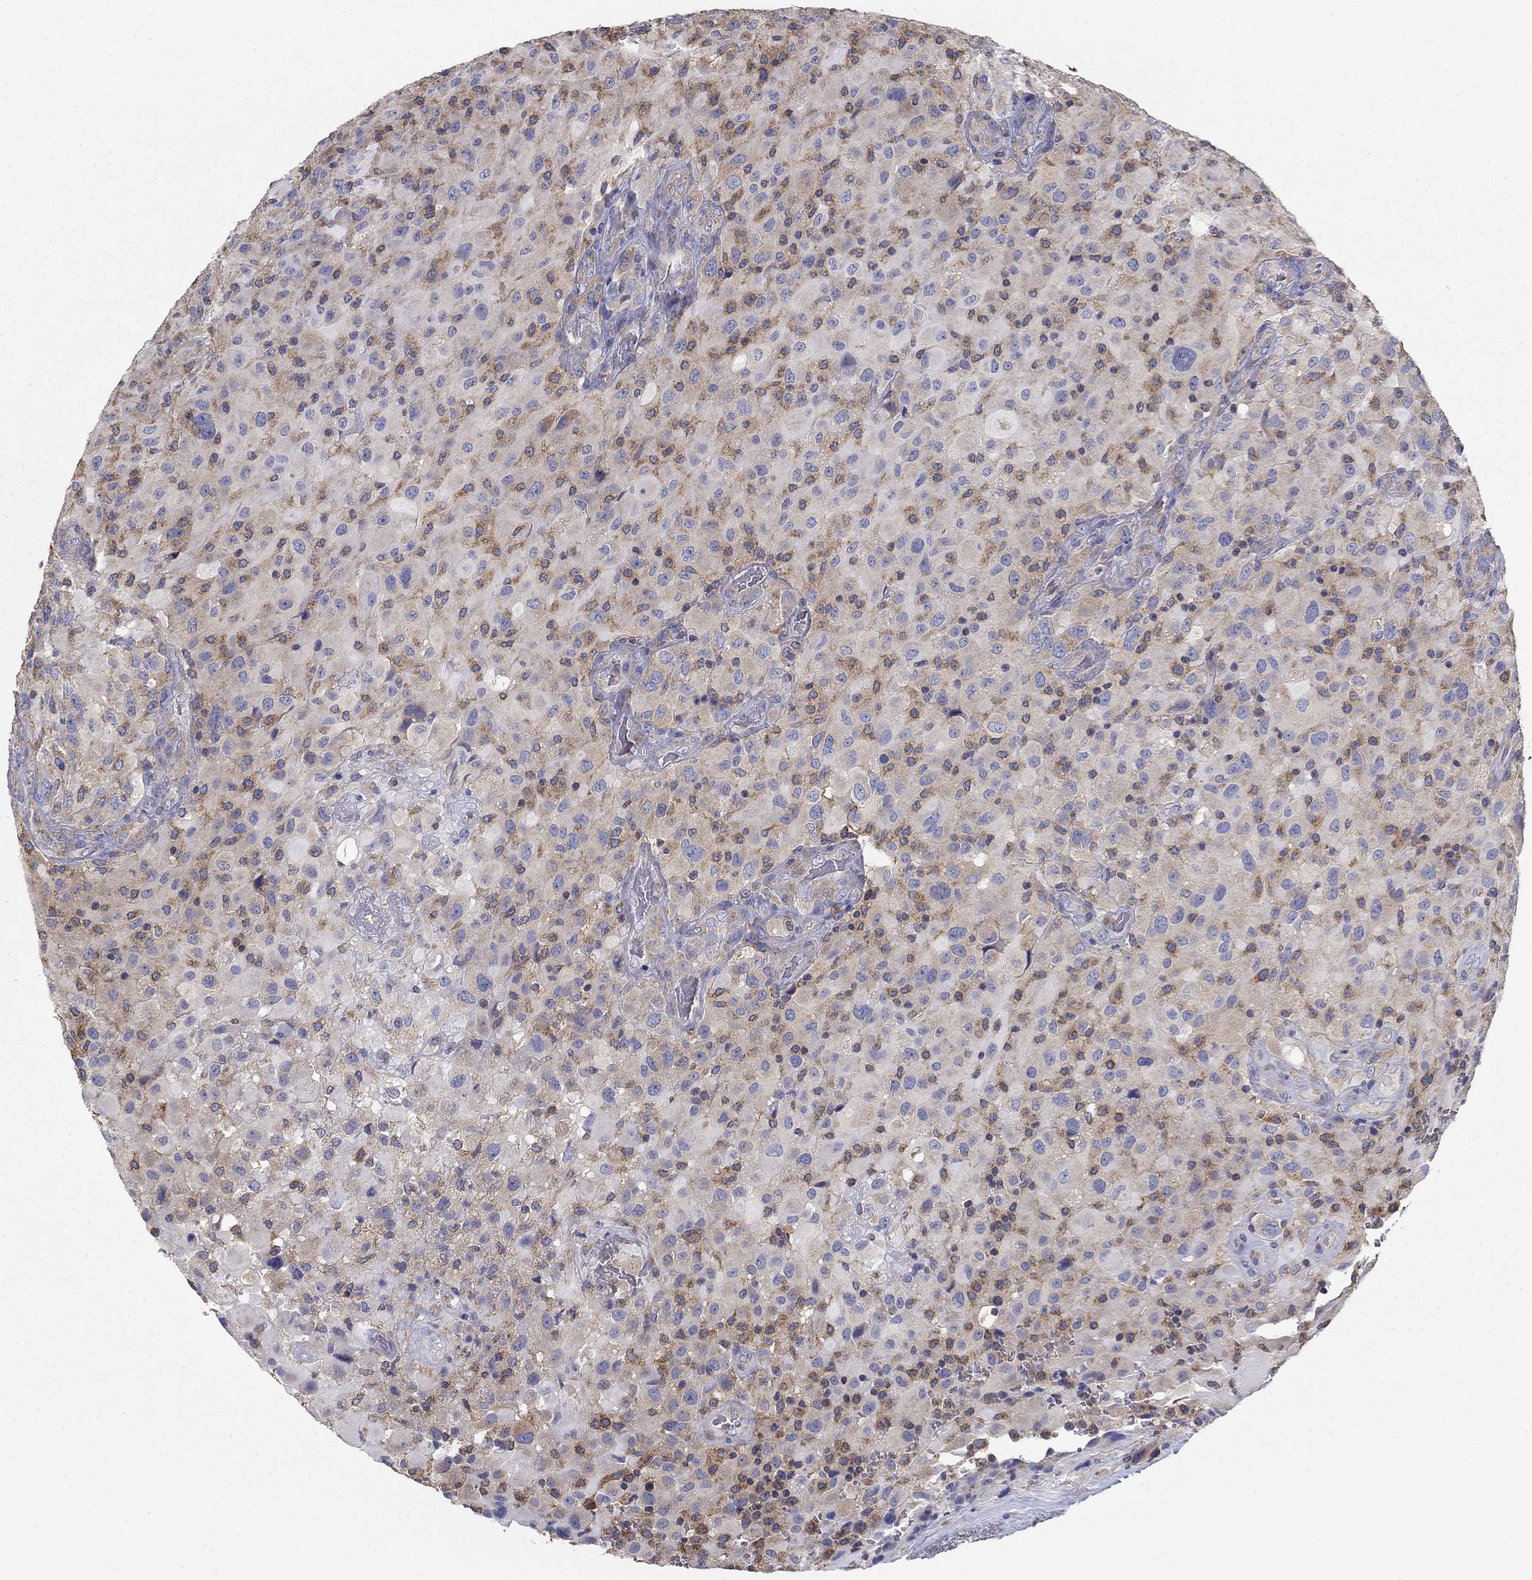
{"staining": {"intensity": "moderate", "quantity": "<25%", "location": "cytoplasmic/membranous"}, "tissue": "glioma", "cell_type": "Tumor cells", "image_type": "cancer", "snomed": [{"axis": "morphology", "description": "Glioma, malignant, High grade"}, {"axis": "topography", "description": "Cerebral cortex"}], "caption": "Protein staining by immunohistochemistry (IHC) reveals moderate cytoplasmic/membranous positivity in about <25% of tumor cells in malignant glioma (high-grade).", "gene": "NME5", "patient": {"sex": "male", "age": 35}}